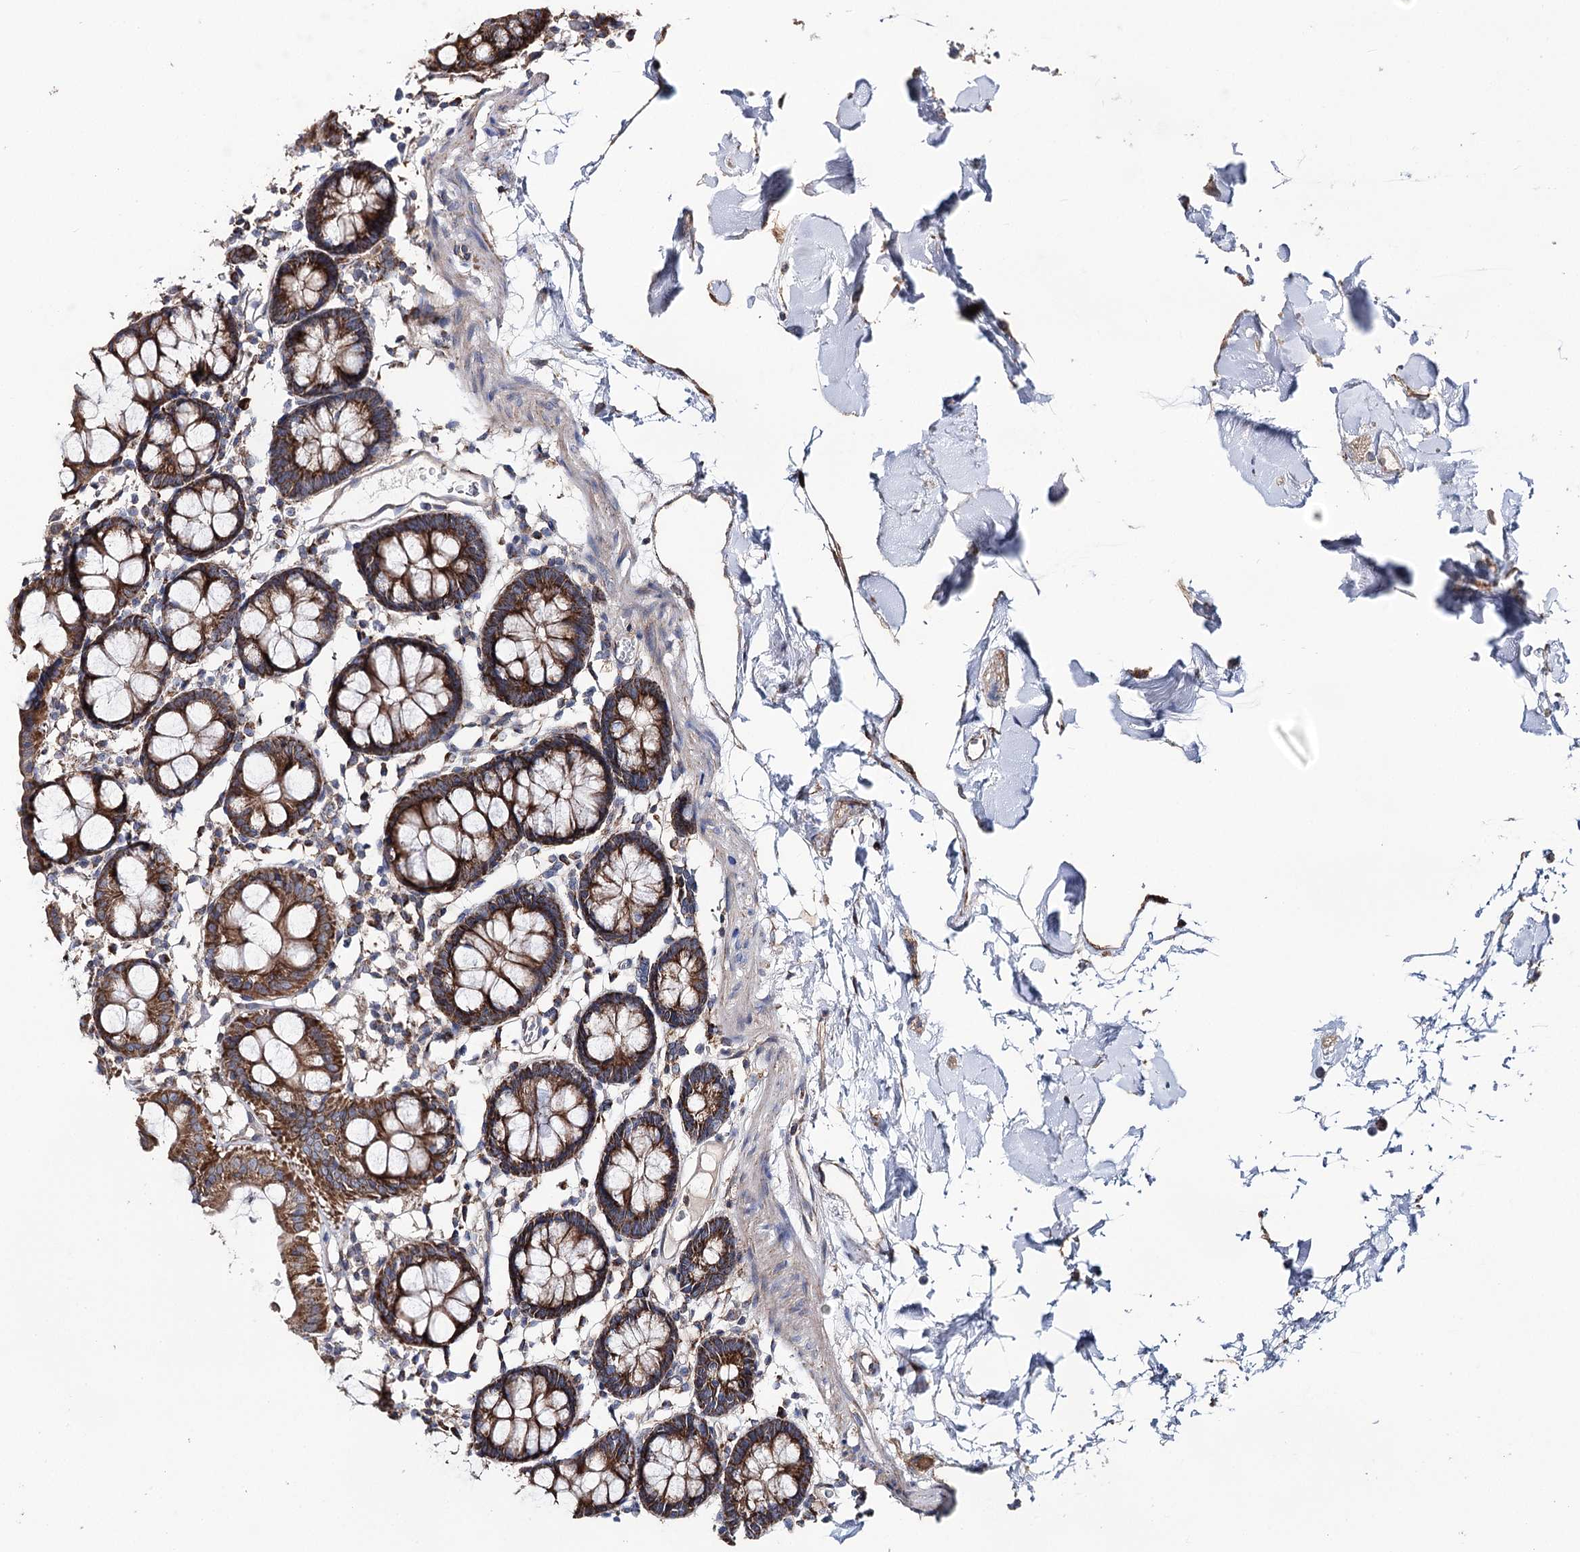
{"staining": {"intensity": "weak", "quantity": ">75%", "location": "cytoplasmic/membranous"}, "tissue": "colon", "cell_type": "Endothelial cells", "image_type": "normal", "snomed": [{"axis": "morphology", "description": "Normal tissue, NOS"}, {"axis": "topography", "description": "Colon"}], "caption": "IHC photomicrograph of unremarkable colon: colon stained using IHC reveals low levels of weak protein expression localized specifically in the cytoplasmic/membranous of endothelial cells, appearing as a cytoplasmic/membranous brown color.", "gene": "MSANTD2", "patient": {"sex": "male", "age": 75}}